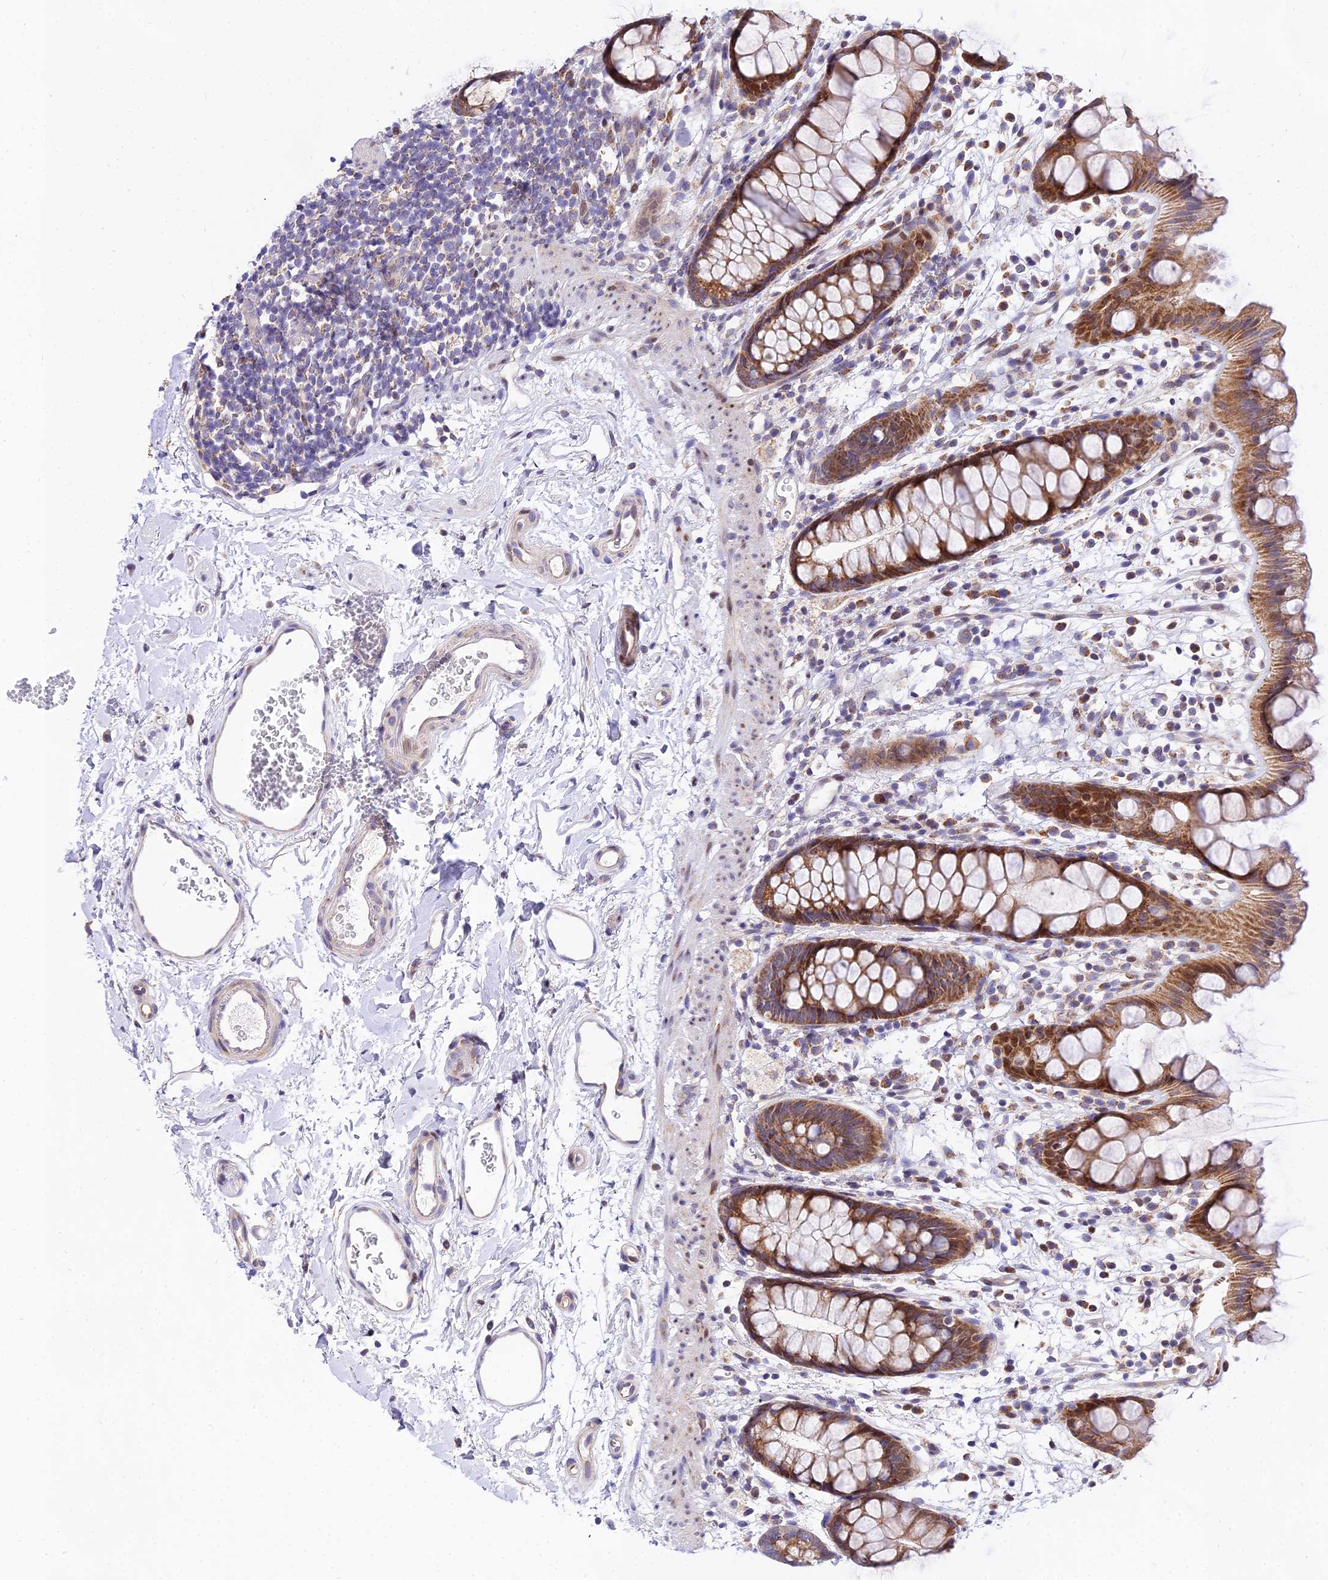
{"staining": {"intensity": "moderate", "quantity": ">75%", "location": "cytoplasmic/membranous"}, "tissue": "rectum", "cell_type": "Glandular cells", "image_type": "normal", "snomed": [{"axis": "morphology", "description": "Normal tissue, NOS"}, {"axis": "topography", "description": "Rectum"}], "caption": "Glandular cells reveal medium levels of moderate cytoplasmic/membranous expression in about >75% of cells in unremarkable human rectum.", "gene": "ATP5PB", "patient": {"sex": "female", "age": 65}}